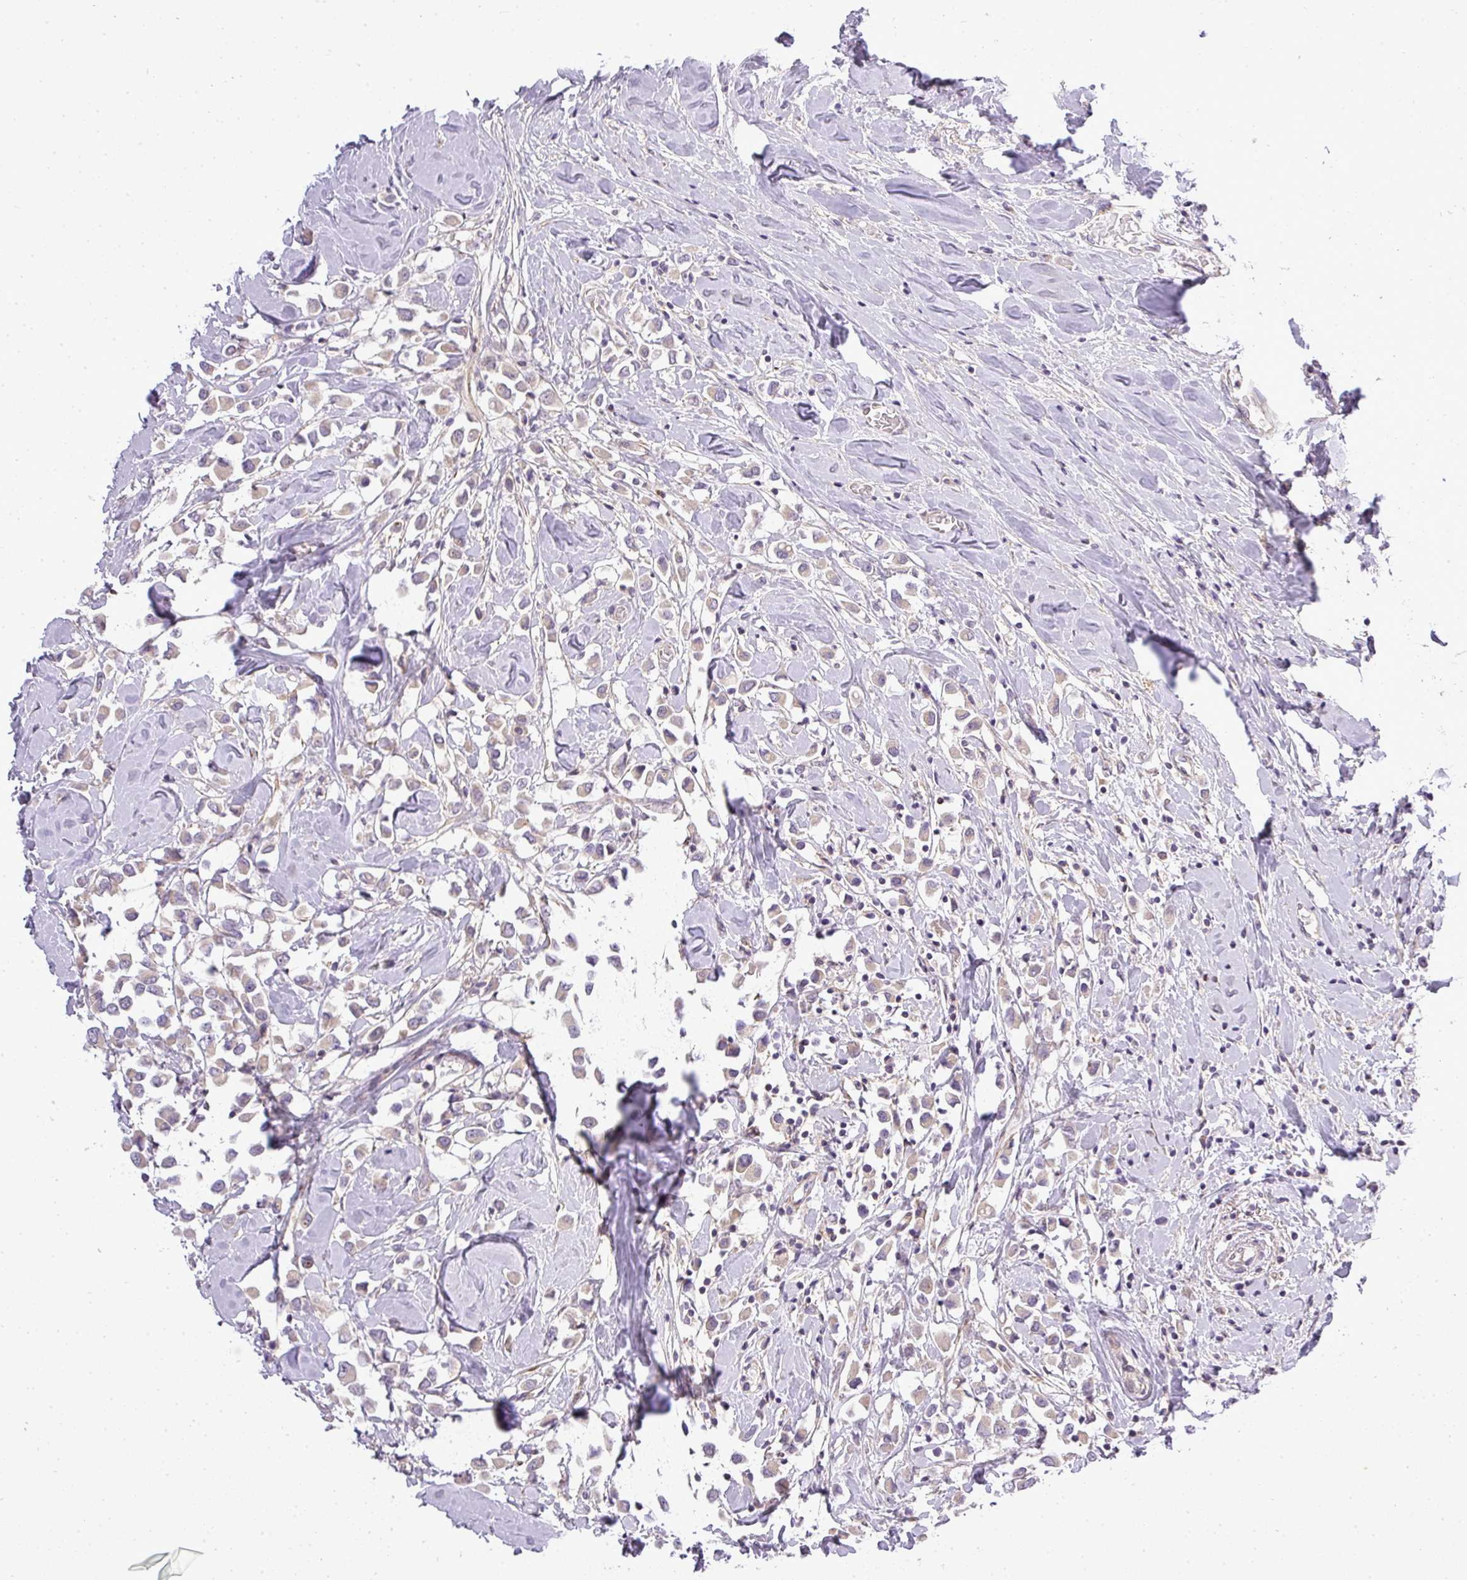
{"staining": {"intensity": "weak", "quantity": "<25%", "location": "cytoplasmic/membranous"}, "tissue": "breast cancer", "cell_type": "Tumor cells", "image_type": "cancer", "snomed": [{"axis": "morphology", "description": "Duct carcinoma"}, {"axis": "topography", "description": "Breast"}], "caption": "Immunohistochemistry (IHC) histopathology image of neoplastic tissue: invasive ductal carcinoma (breast) stained with DAB (3,3'-diaminobenzidine) demonstrates no significant protein staining in tumor cells.", "gene": "ZDHHC1", "patient": {"sex": "female", "age": 61}}